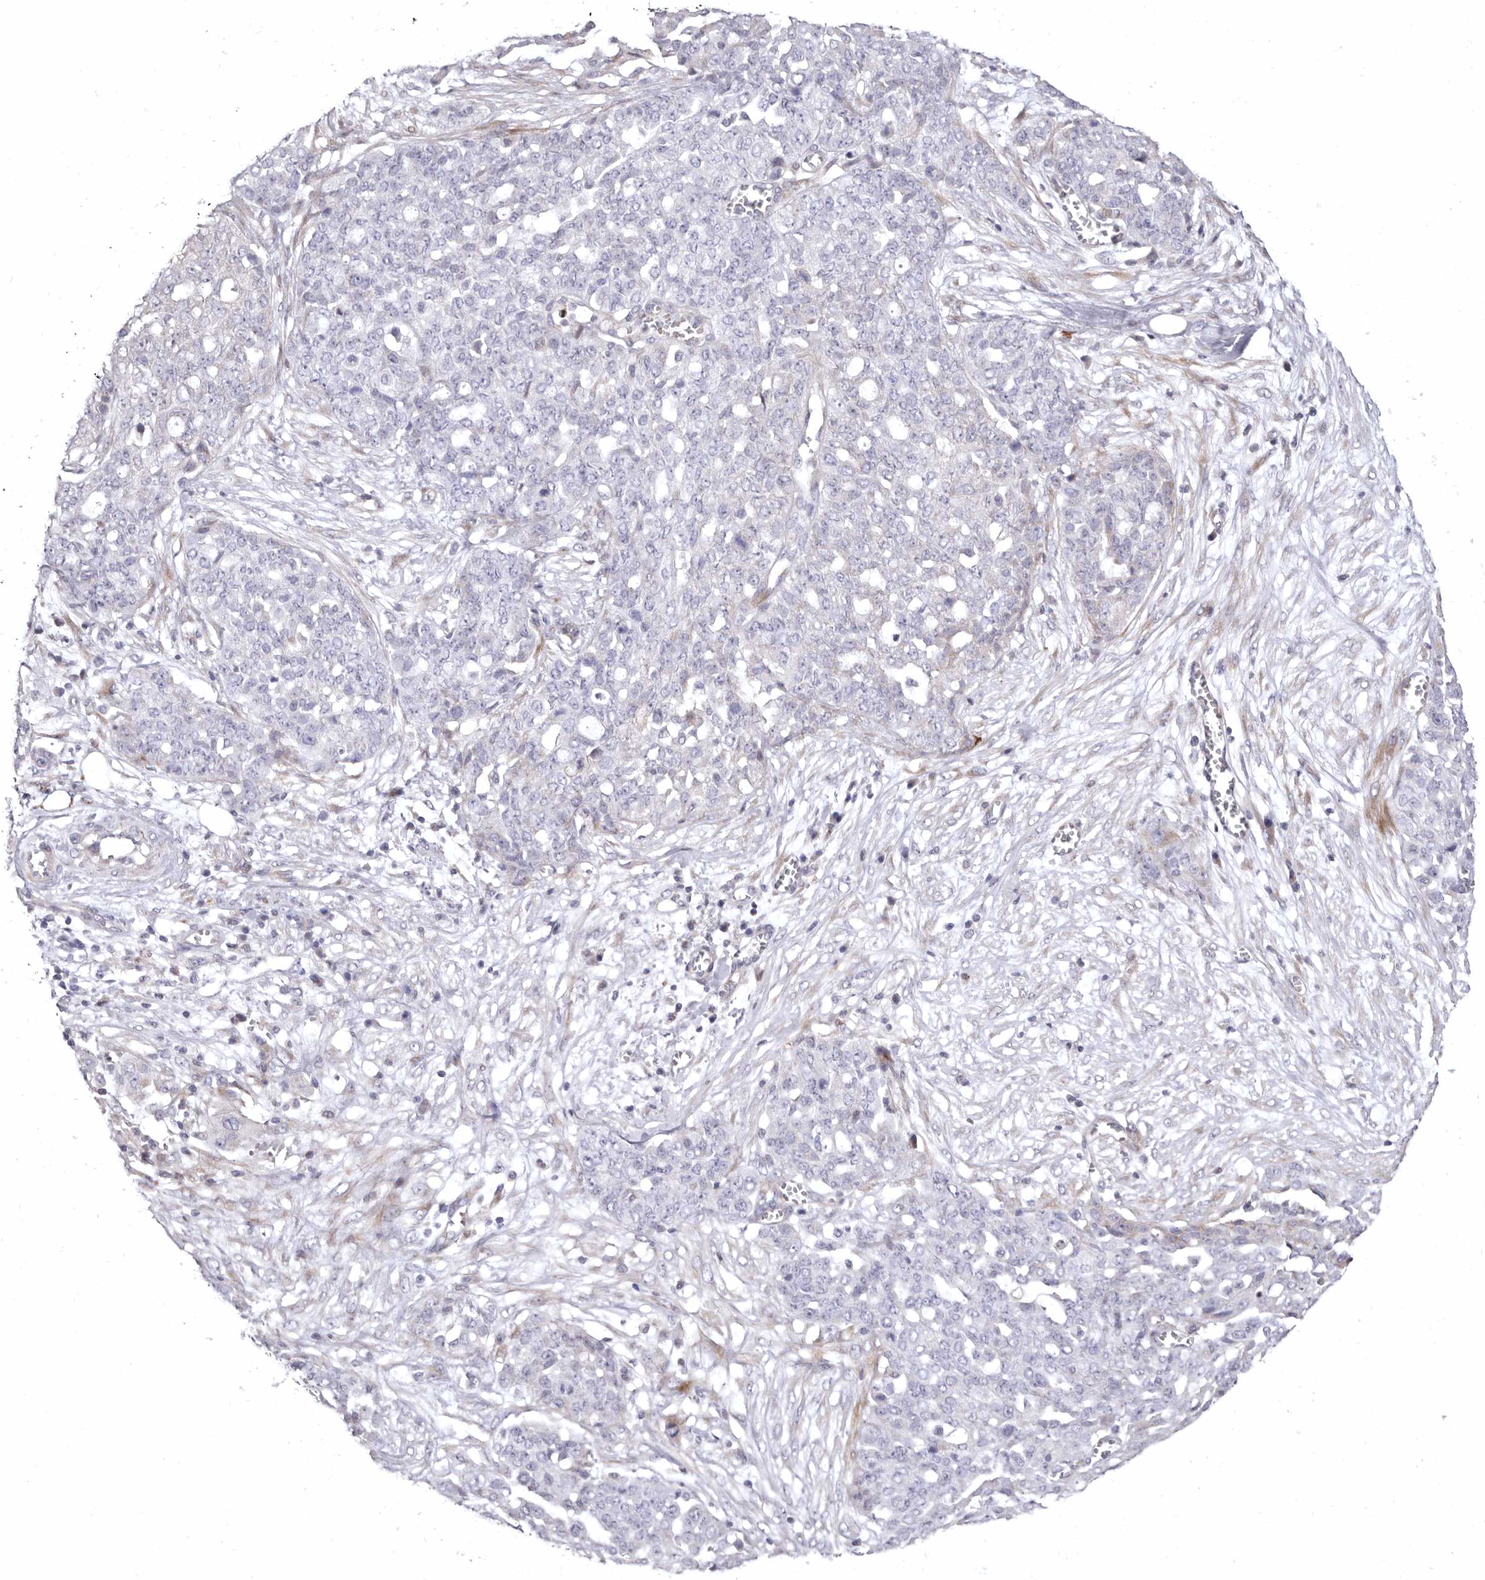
{"staining": {"intensity": "negative", "quantity": "none", "location": "none"}, "tissue": "ovarian cancer", "cell_type": "Tumor cells", "image_type": "cancer", "snomed": [{"axis": "morphology", "description": "Cystadenocarcinoma, serous, NOS"}, {"axis": "topography", "description": "Soft tissue"}, {"axis": "topography", "description": "Ovary"}], "caption": "An immunohistochemistry (IHC) image of ovarian serous cystadenocarcinoma is shown. There is no staining in tumor cells of ovarian serous cystadenocarcinoma. (DAB (3,3'-diaminobenzidine) immunohistochemistry (IHC), high magnification).", "gene": "AIDA", "patient": {"sex": "female", "age": 57}}